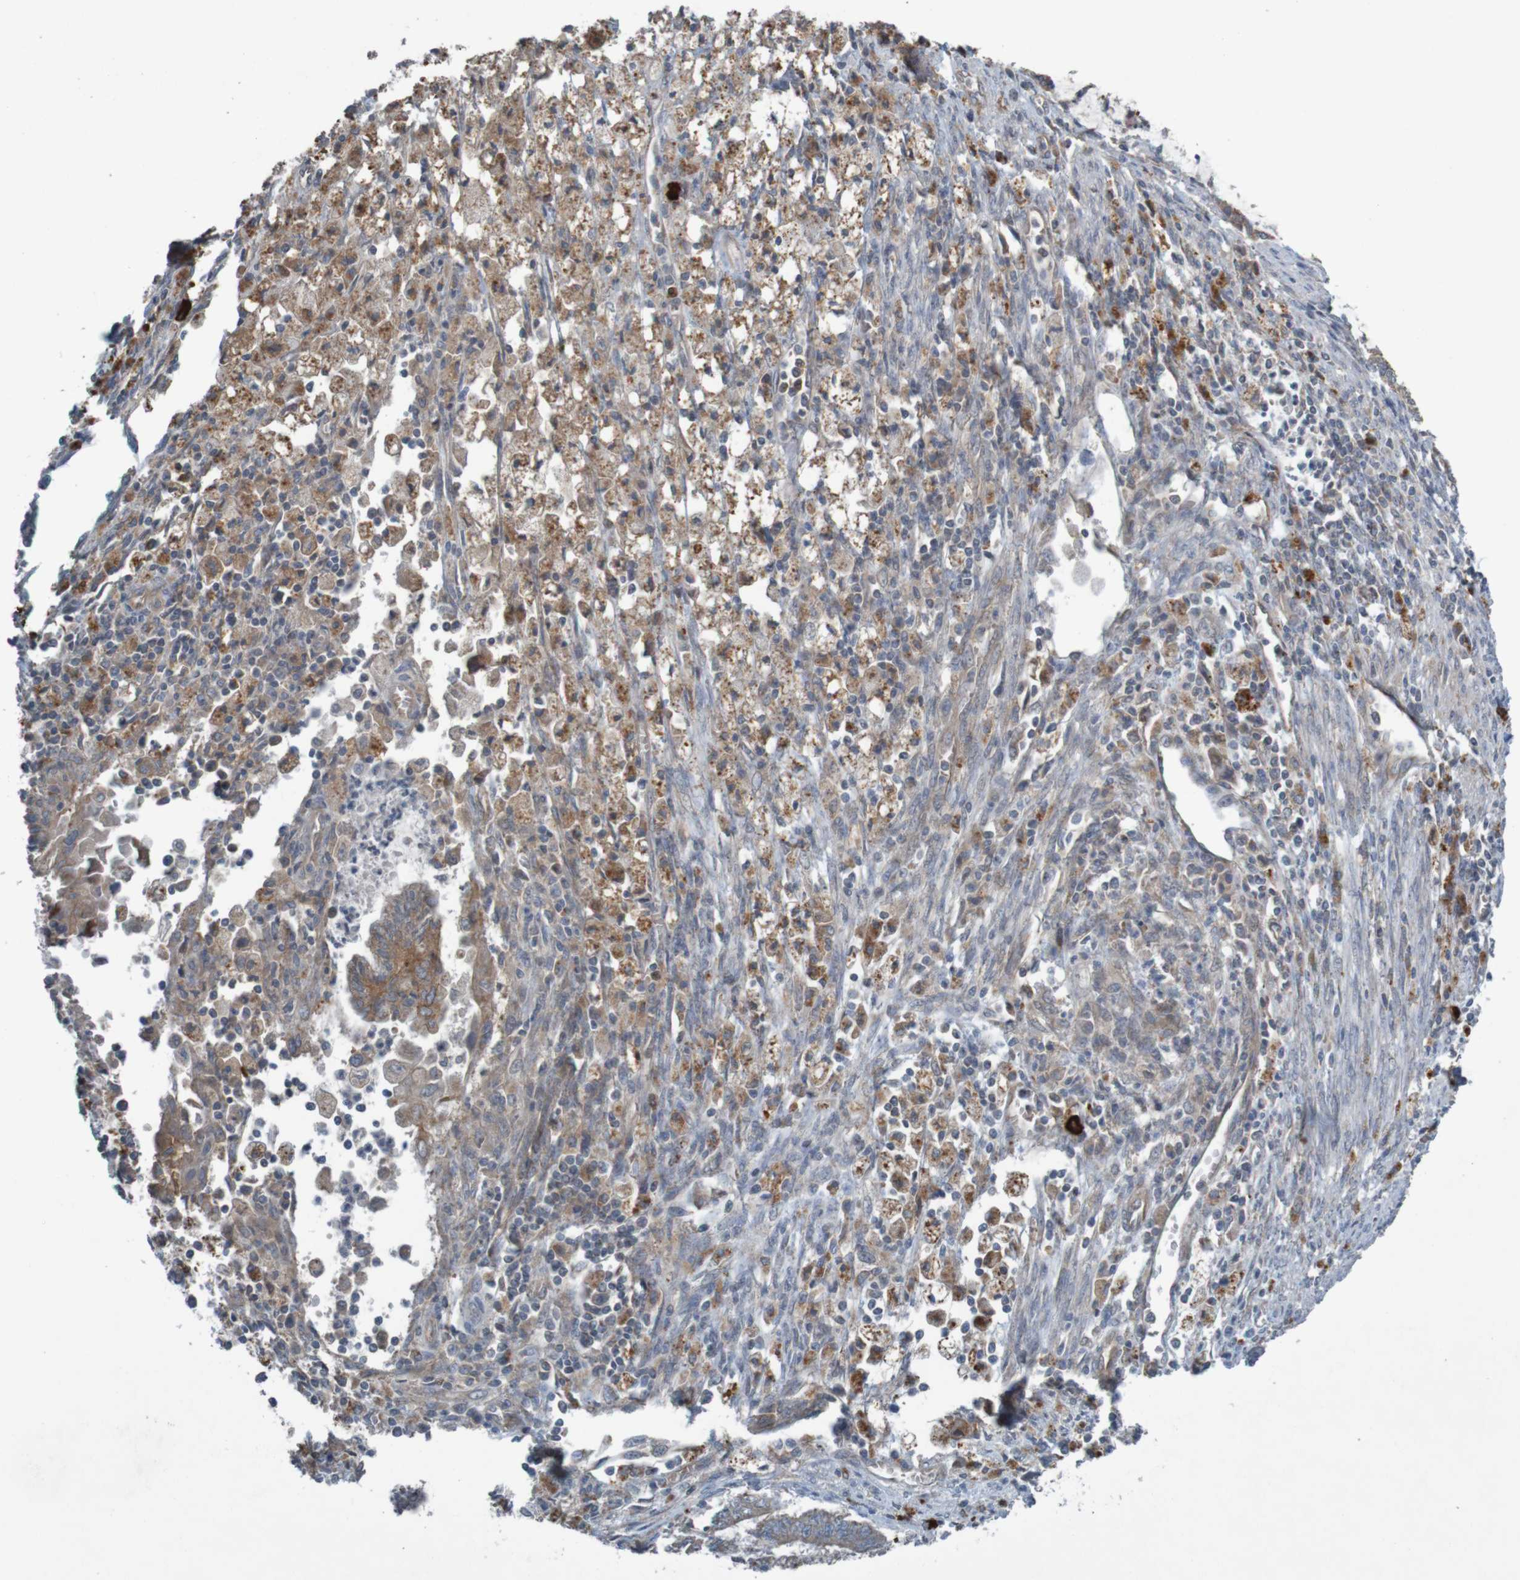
{"staining": {"intensity": "moderate", "quantity": ">75%", "location": "cytoplasmic/membranous"}, "tissue": "cervical cancer", "cell_type": "Tumor cells", "image_type": "cancer", "snomed": [{"axis": "morphology", "description": "Normal tissue, NOS"}, {"axis": "morphology", "description": "Adenocarcinoma, NOS"}, {"axis": "topography", "description": "Cervix"}, {"axis": "topography", "description": "Endometrium"}], "caption": "Cervical adenocarcinoma stained with a brown dye shows moderate cytoplasmic/membranous positive staining in about >75% of tumor cells.", "gene": "B3GAT2", "patient": {"sex": "female", "age": 86}}